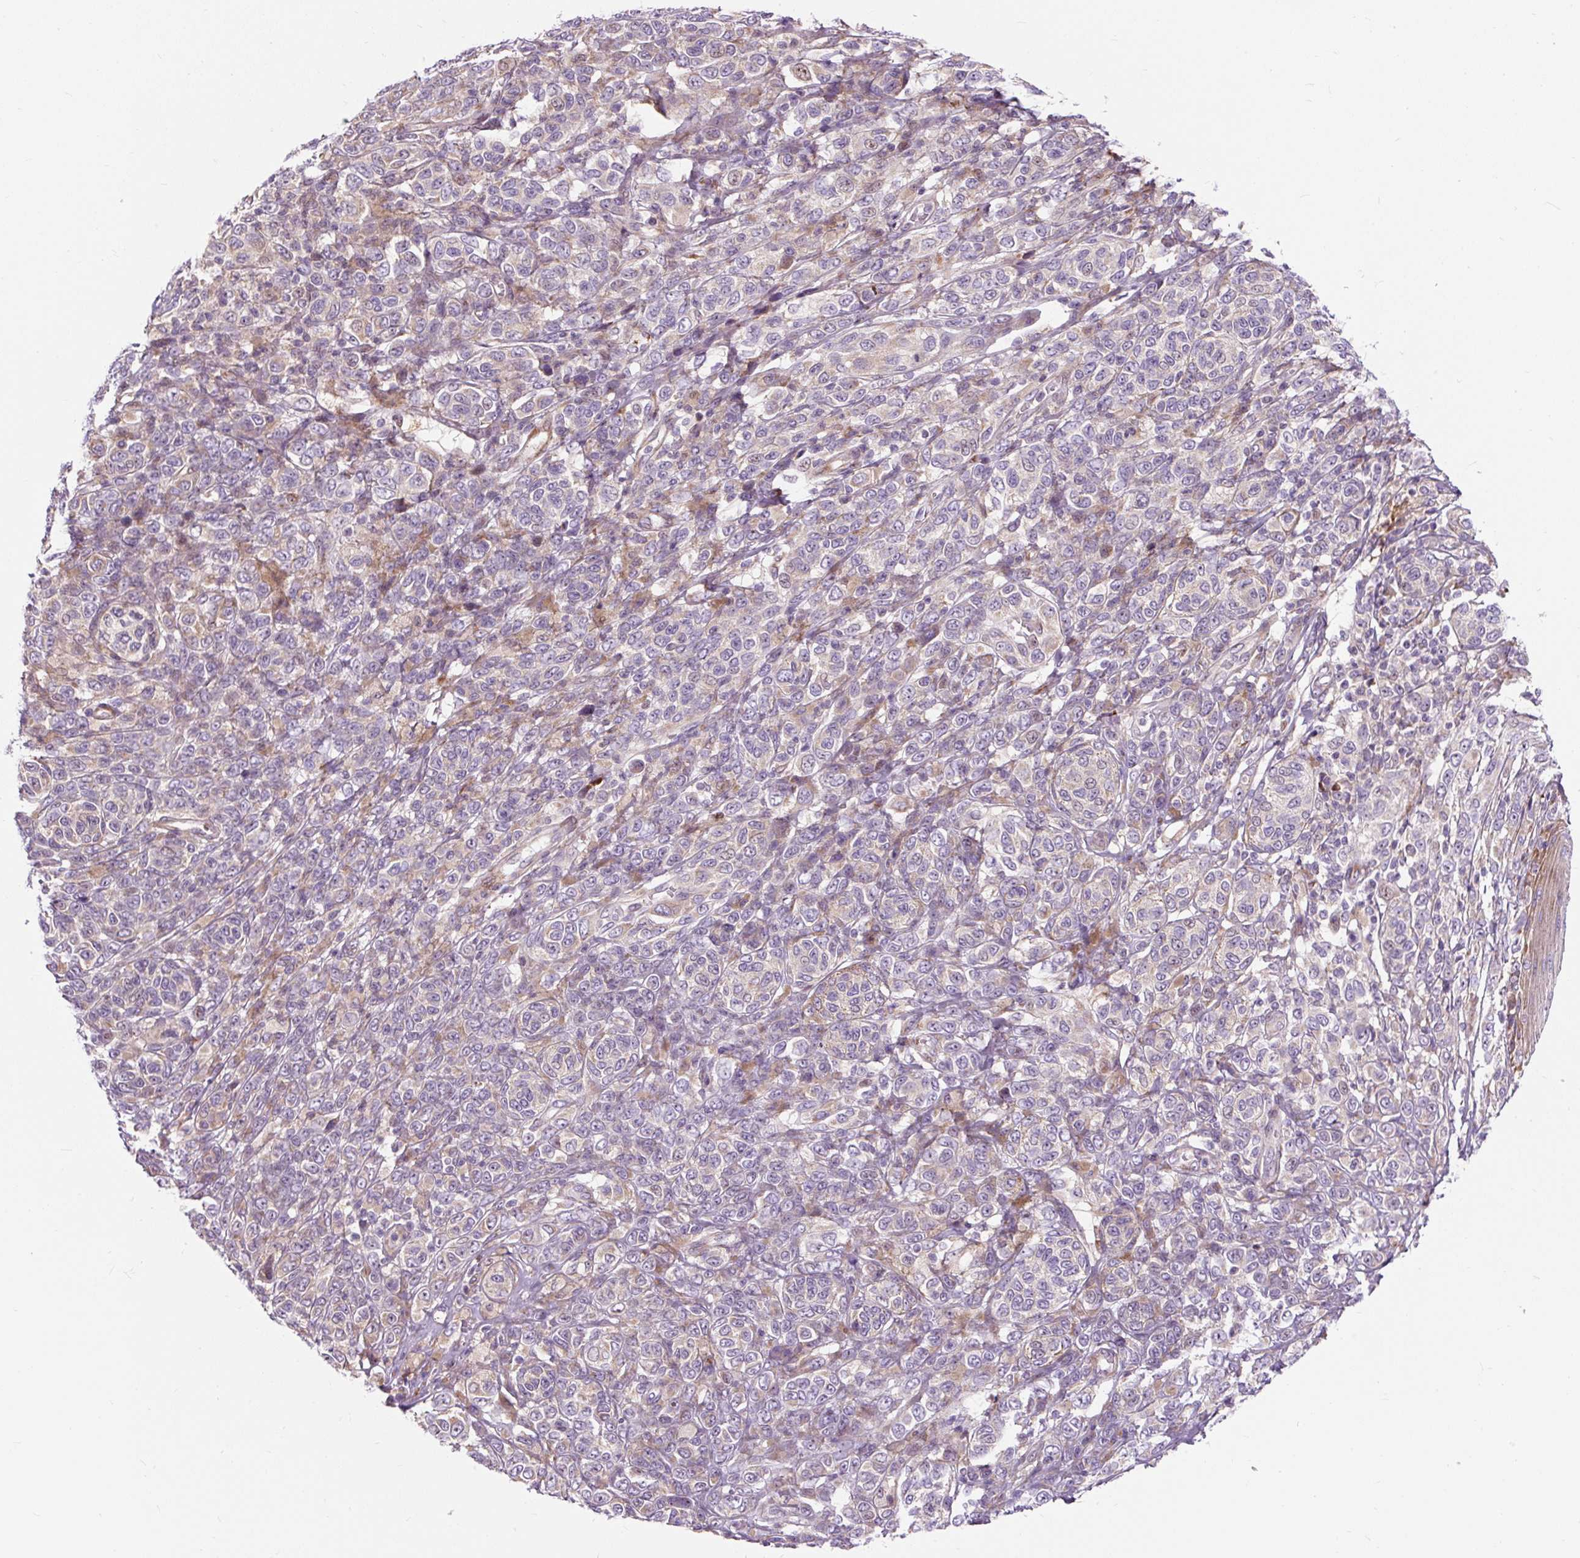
{"staining": {"intensity": "negative", "quantity": "none", "location": "none"}, "tissue": "melanoma", "cell_type": "Tumor cells", "image_type": "cancer", "snomed": [{"axis": "morphology", "description": "Malignant melanoma, NOS"}, {"axis": "topography", "description": "Skin"}], "caption": "Melanoma stained for a protein using immunohistochemistry (IHC) reveals no expression tumor cells.", "gene": "CISD3", "patient": {"sex": "male", "age": 42}}